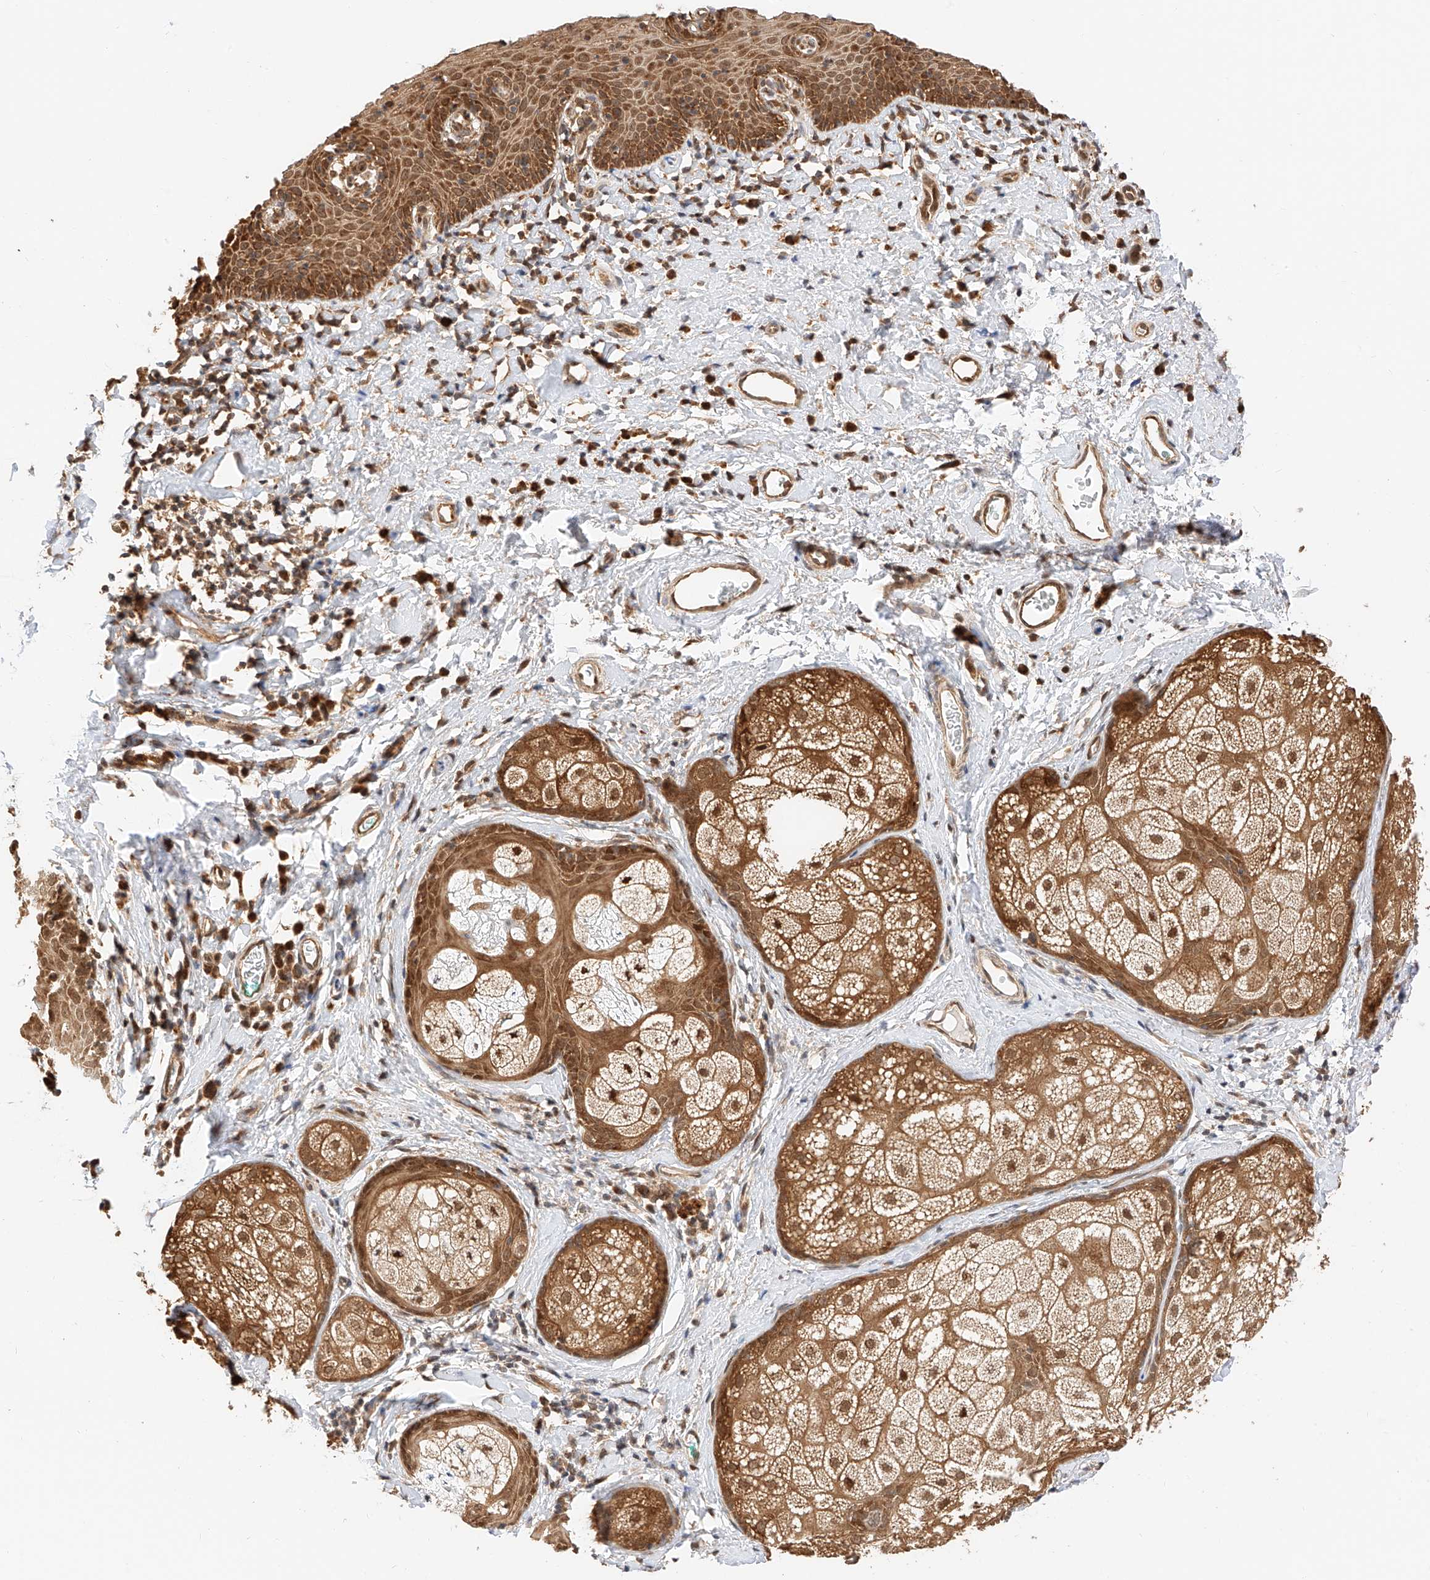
{"staining": {"intensity": "moderate", "quantity": ">75%", "location": "cytoplasmic/membranous,nuclear"}, "tissue": "skin", "cell_type": "Epidermal cells", "image_type": "normal", "snomed": [{"axis": "morphology", "description": "Normal tissue, NOS"}, {"axis": "topography", "description": "Vulva"}], "caption": "Skin stained with immunohistochemistry (IHC) reveals moderate cytoplasmic/membranous,nuclear staining in approximately >75% of epidermal cells. (Brightfield microscopy of DAB IHC at high magnification).", "gene": "EIF4H", "patient": {"sex": "female", "age": 66}}